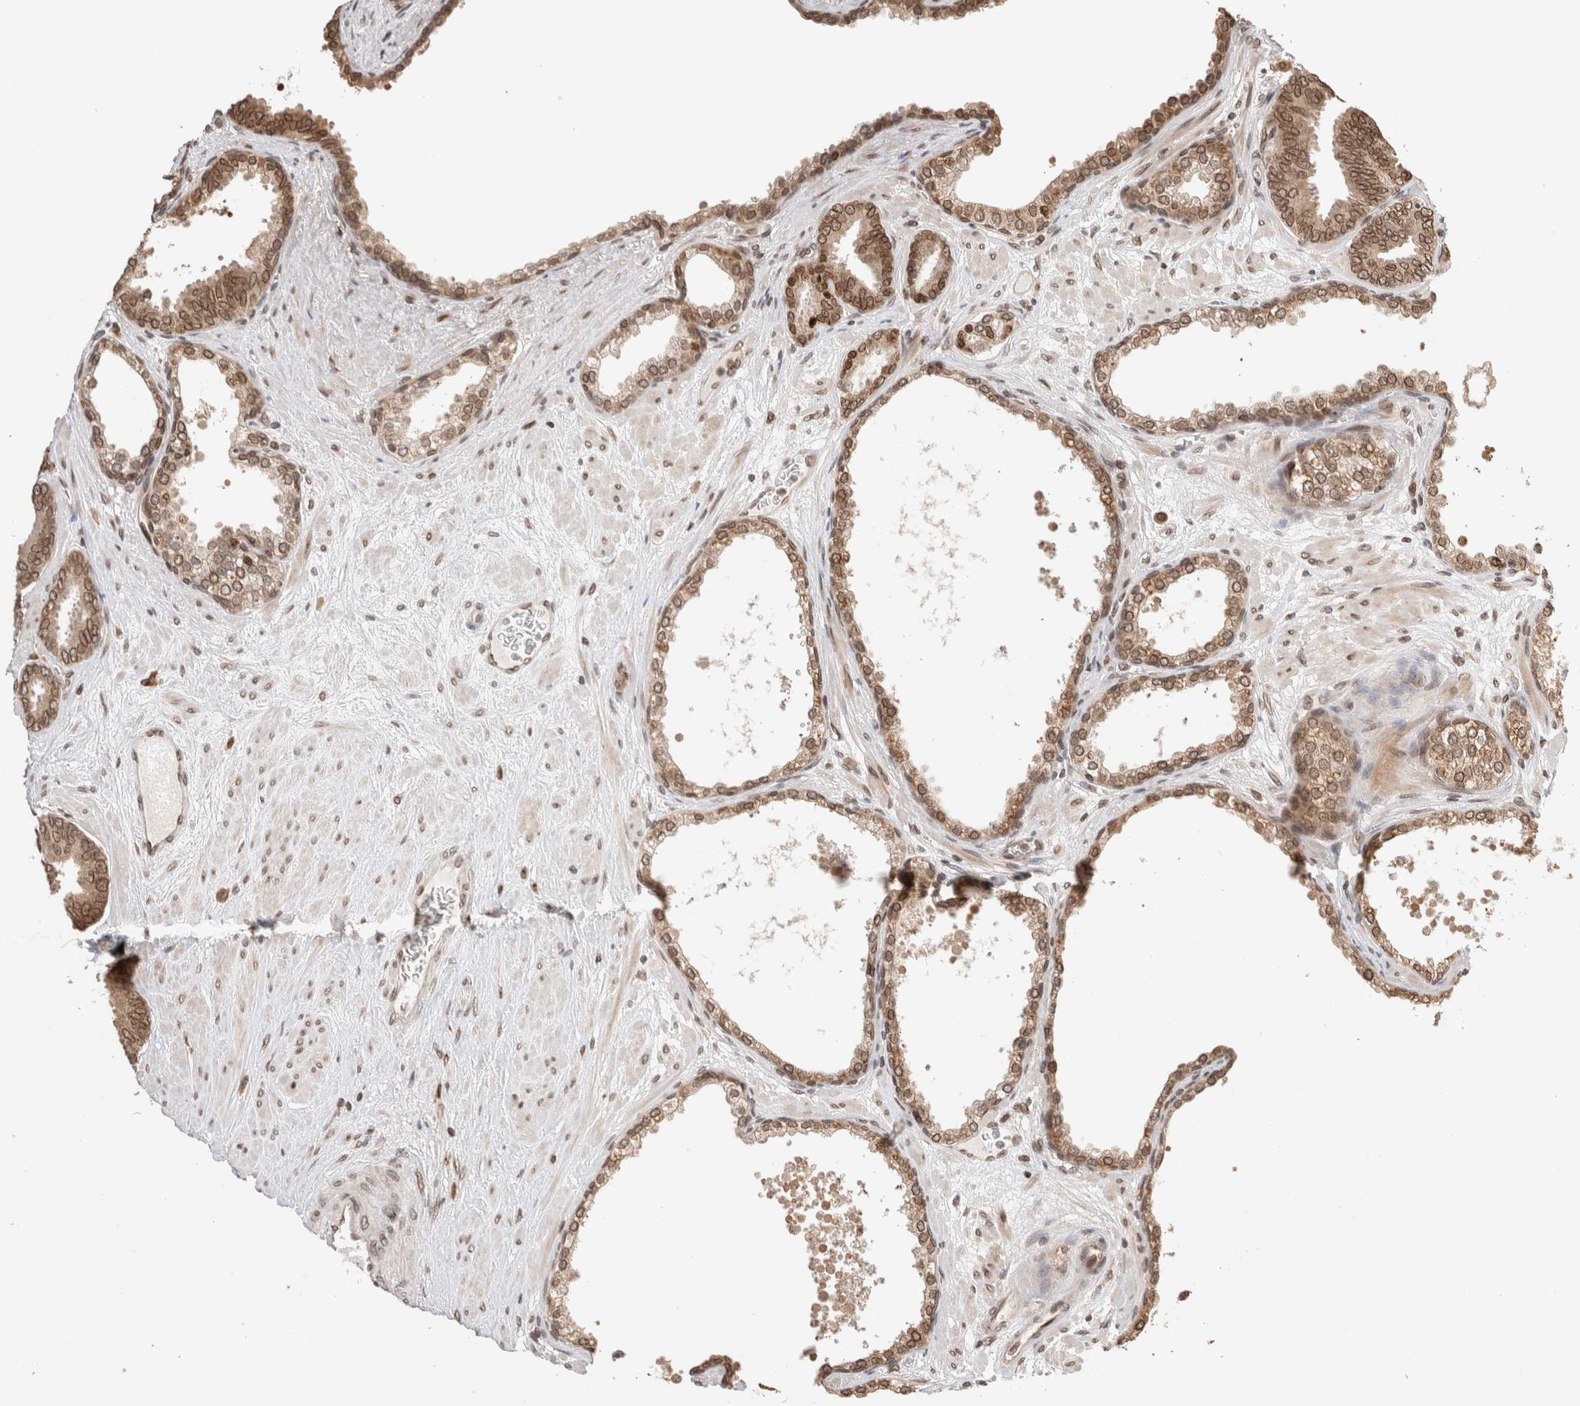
{"staining": {"intensity": "strong", "quantity": ">75%", "location": "cytoplasmic/membranous,nuclear"}, "tissue": "prostate cancer", "cell_type": "Tumor cells", "image_type": "cancer", "snomed": [{"axis": "morphology", "description": "Adenocarcinoma, Low grade"}, {"axis": "topography", "description": "Prostate"}], "caption": "A micrograph of prostate adenocarcinoma (low-grade) stained for a protein displays strong cytoplasmic/membranous and nuclear brown staining in tumor cells. Immunohistochemistry (ihc) stains the protein of interest in brown and the nuclei are stained blue.", "gene": "TPR", "patient": {"sex": "male", "age": 62}}